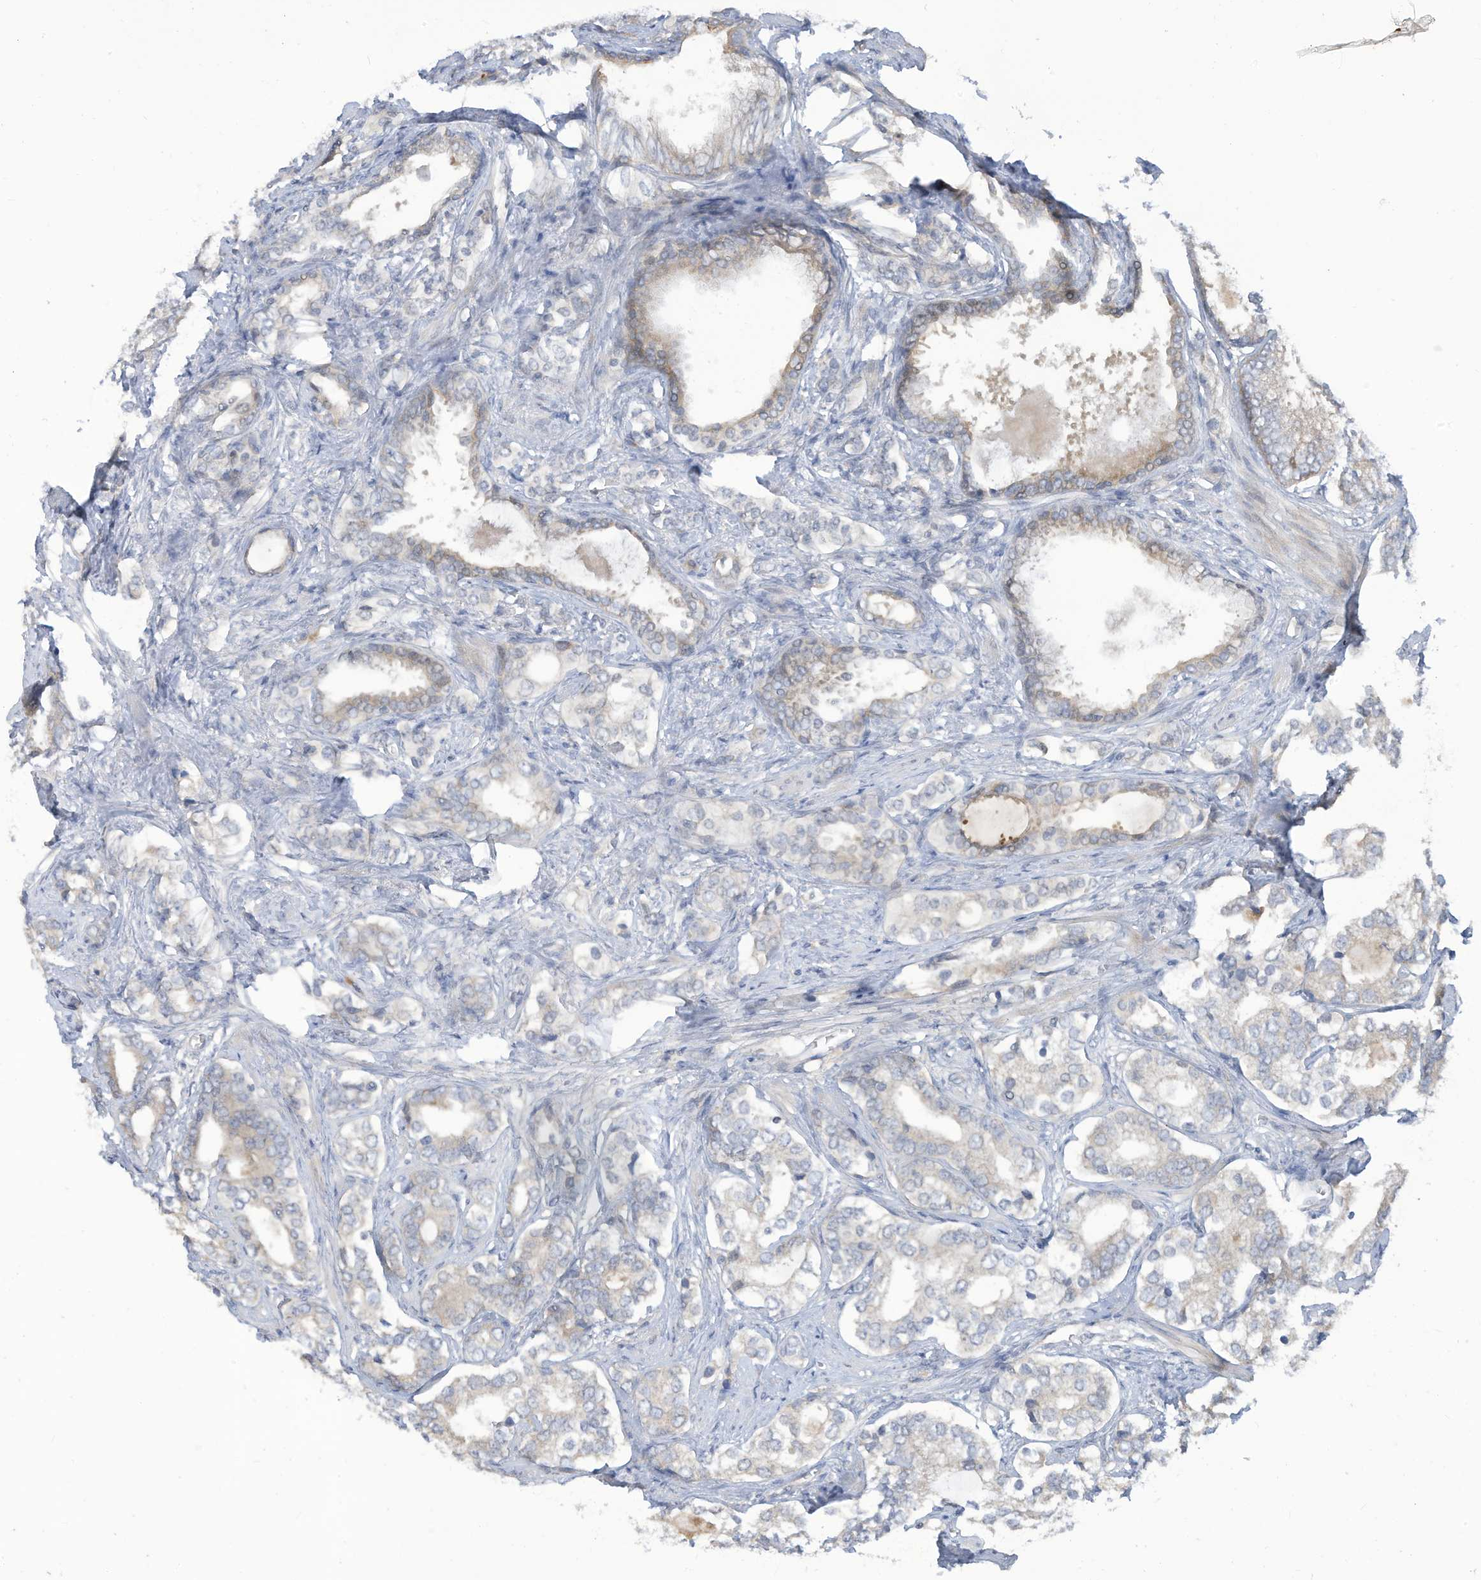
{"staining": {"intensity": "weak", "quantity": "<25%", "location": "cytoplasmic/membranous"}, "tissue": "prostate cancer", "cell_type": "Tumor cells", "image_type": "cancer", "snomed": [{"axis": "morphology", "description": "Adenocarcinoma, High grade"}, {"axis": "topography", "description": "Prostate"}], "caption": "Human high-grade adenocarcinoma (prostate) stained for a protein using immunohistochemistry demonstrates no staining in tumor cells.", "gene": "LRRN2", "patient": {"sex": "male", "age": 62}}